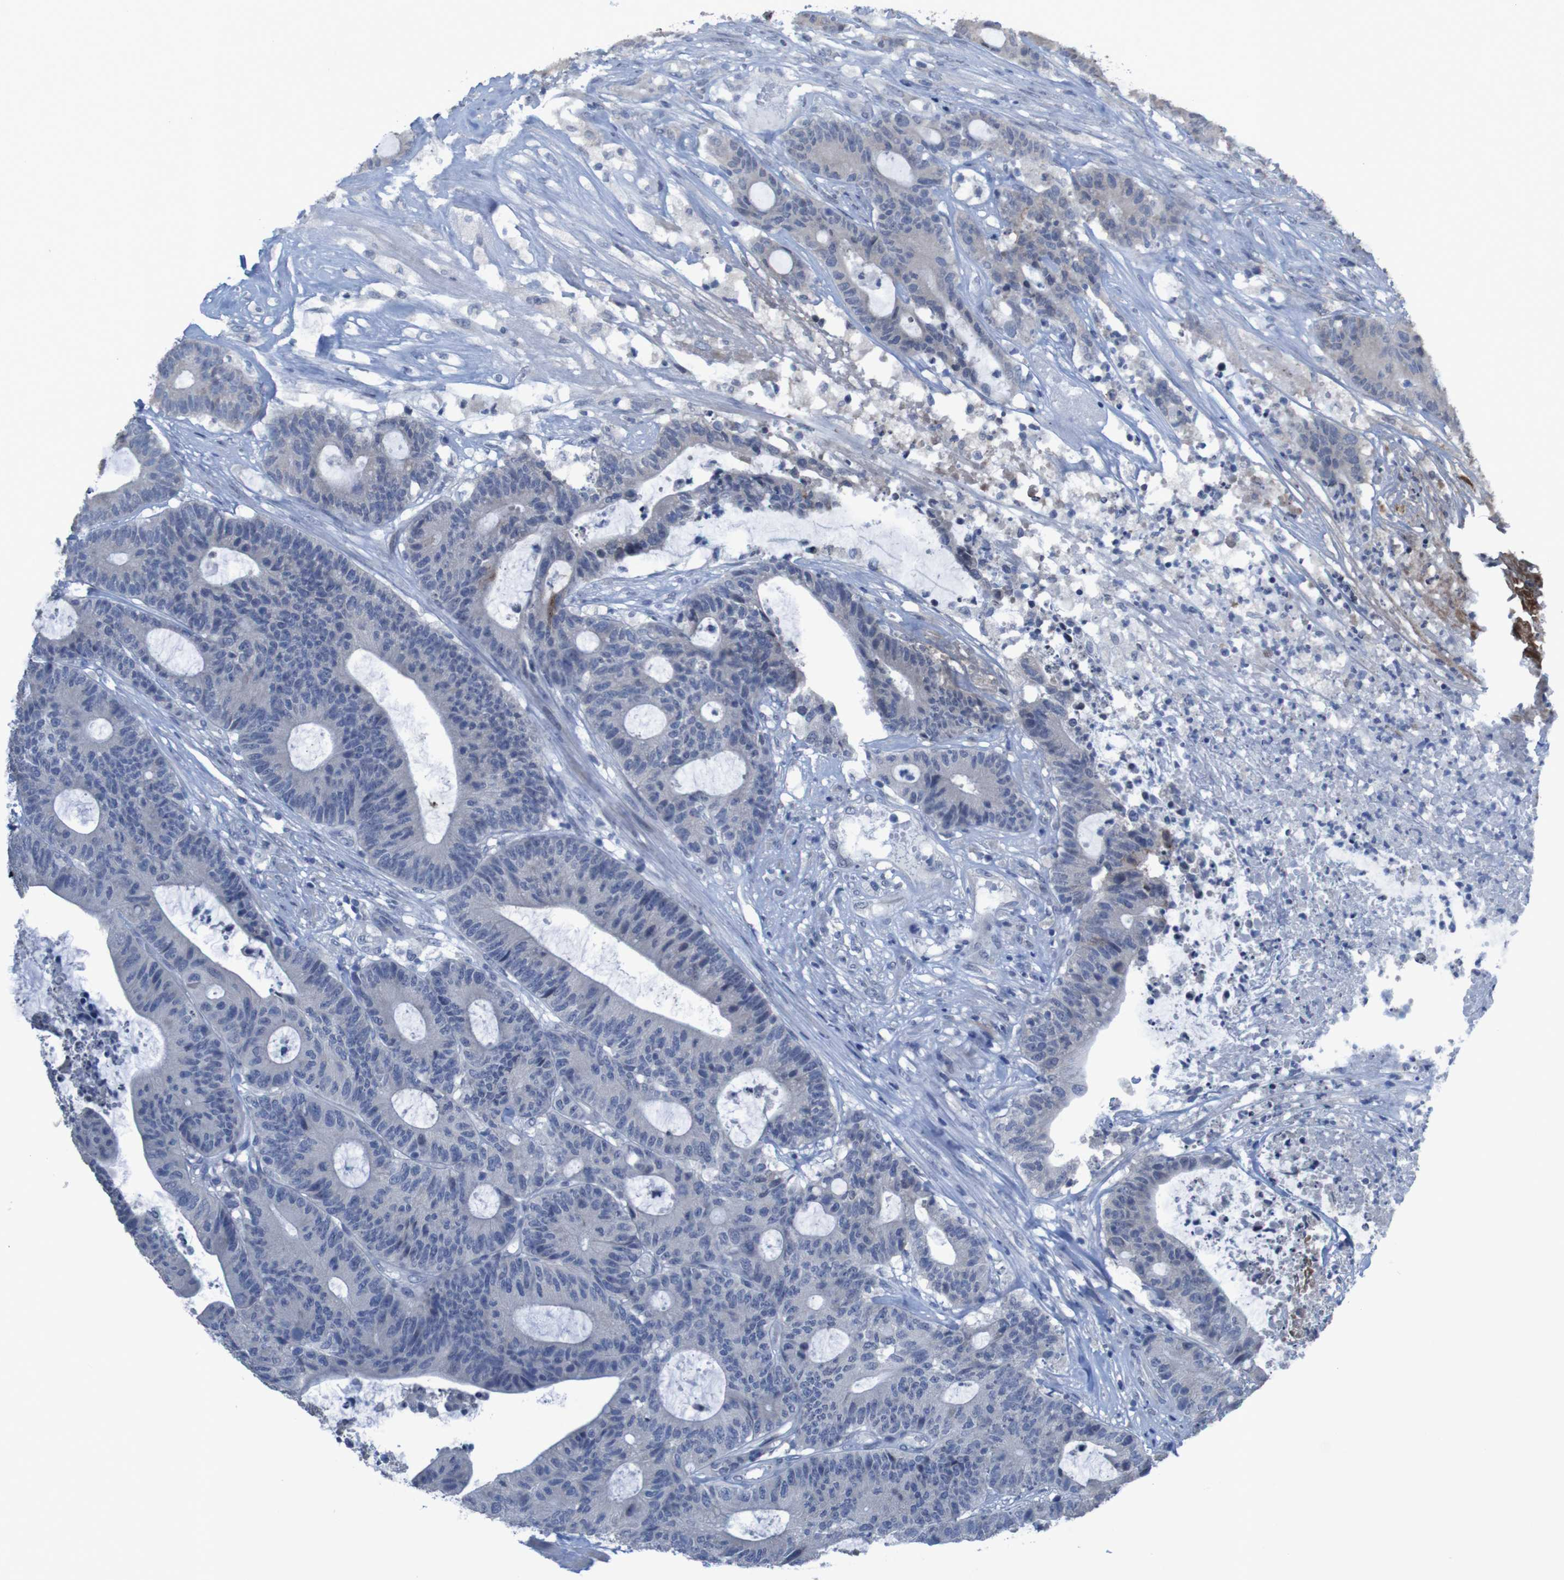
{"staining": {"intensity": "negative", "quantity": "none", "location": "none"}, "tissue": "colorectal cancer", "cell_type": "Tumor cells", "image_type": "cancer", "snomed": [{"axis": "morphology", "description": "Adenocarcinoma, NOS"}, {"axis": "topography", "description": "Colon"}], "caption": "IHC micrograph of neoplastic tissue: adenocarcinoma (colorectal) stained with DAB (3,3'-diaminobenzidine) displays no significant protein staining in tumor cells.", "gene": "CLDN18", "patient": {"sex": "female", "age": 84}}